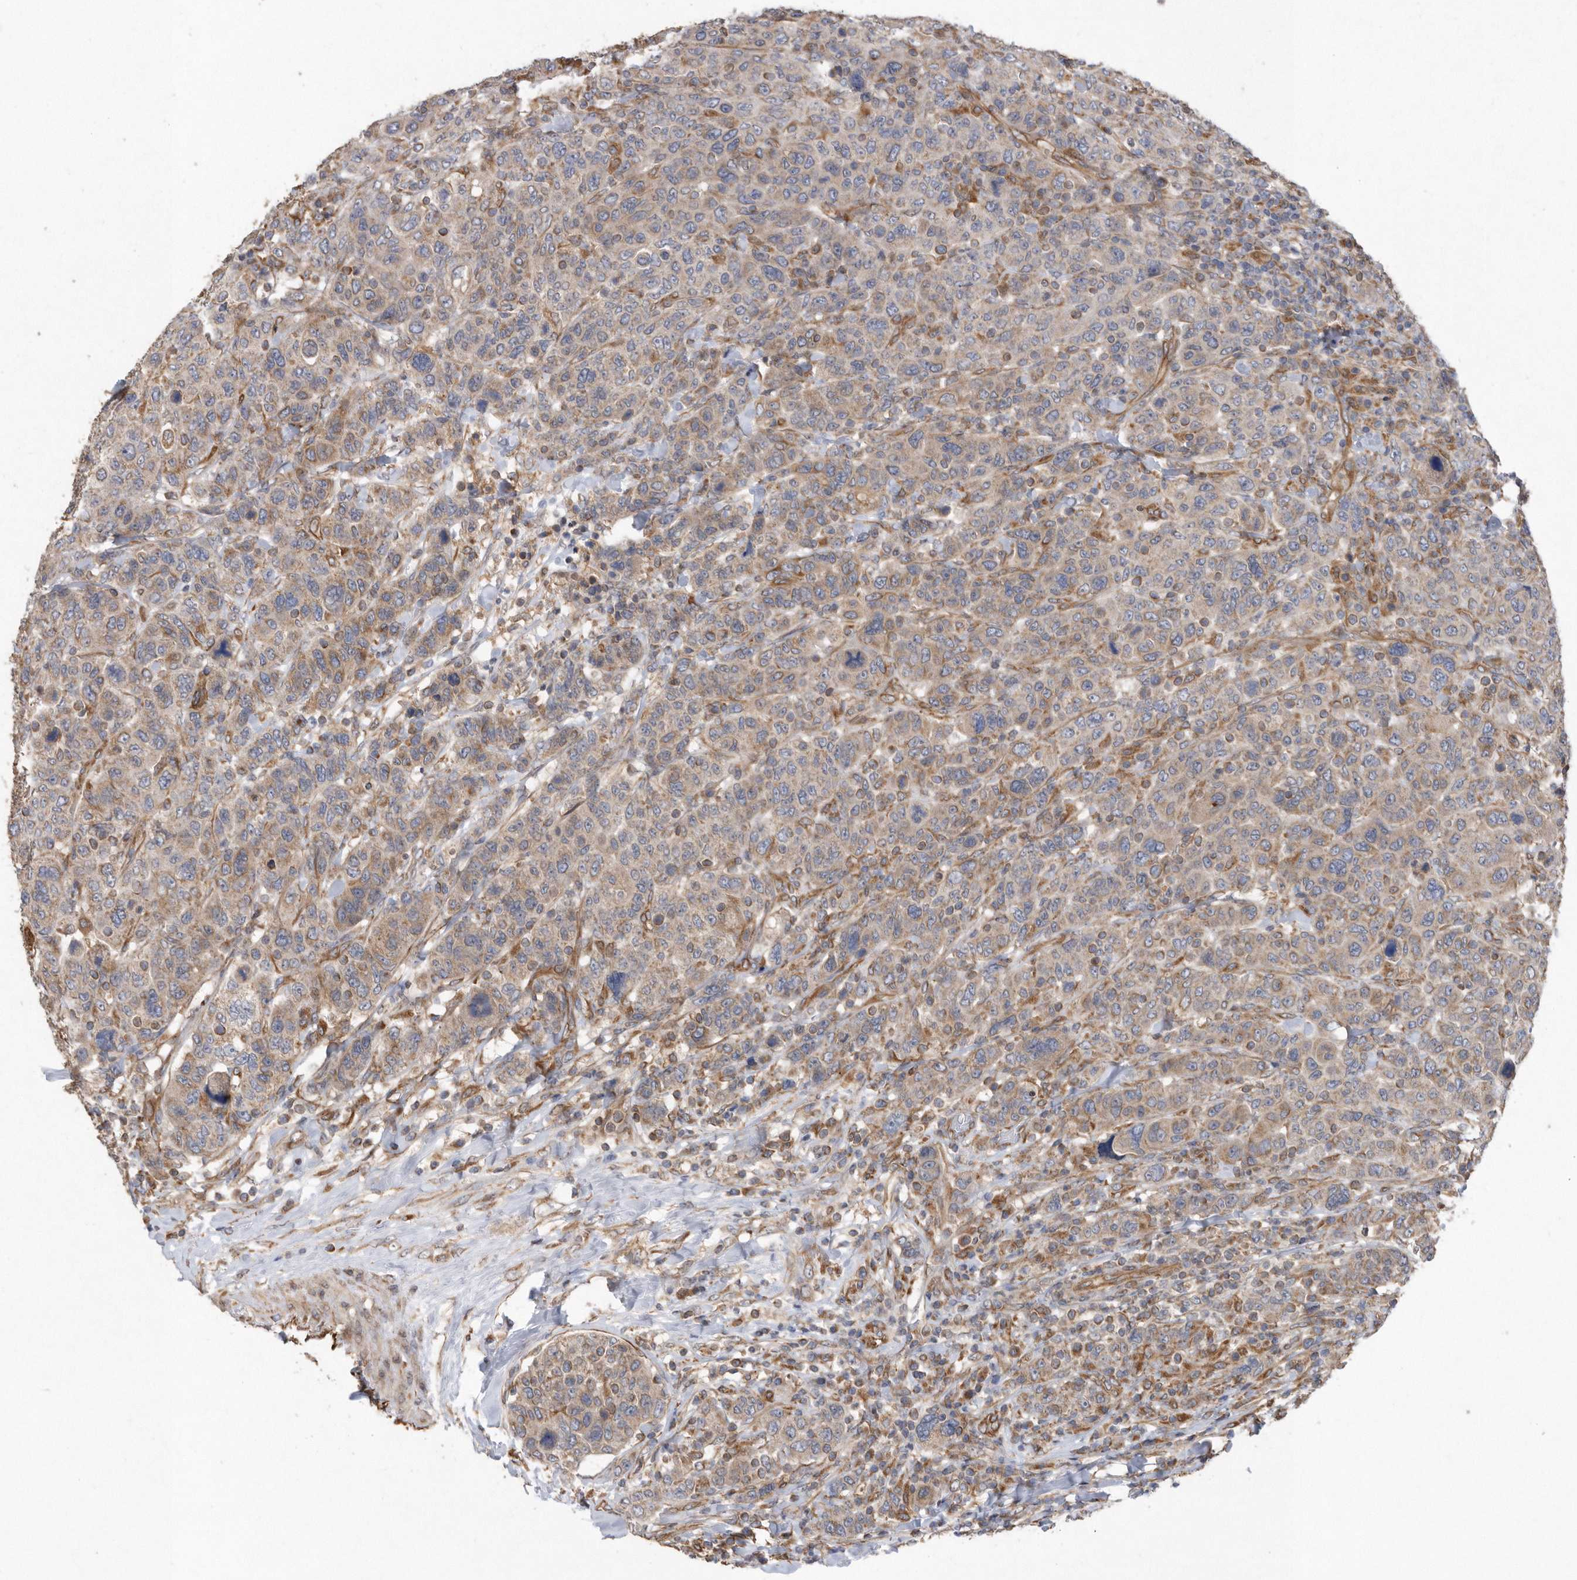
{"staining": {"intensity": "moderate", "quantity": "25%-75%", "location": "cytoplasmic/membranous"}, "tissue": "breast cancer", "cell_type": "Tumor cells", "image_type": "cancer", "snomed": [{"axis": "morphology", "description": "Duct carcinoma"}, {"axis": "topography", "description": "Breast"}], "caption": "DAB (3,3'-diaminobenzidine) immunohistochemical staining of human breast cancer reveals moderate cytoplasmic/membranous protein positivity in approximately 25%-75% of tumor cells.", "gene": "PON2", "patient": {"sex": "female", "age": 37}}